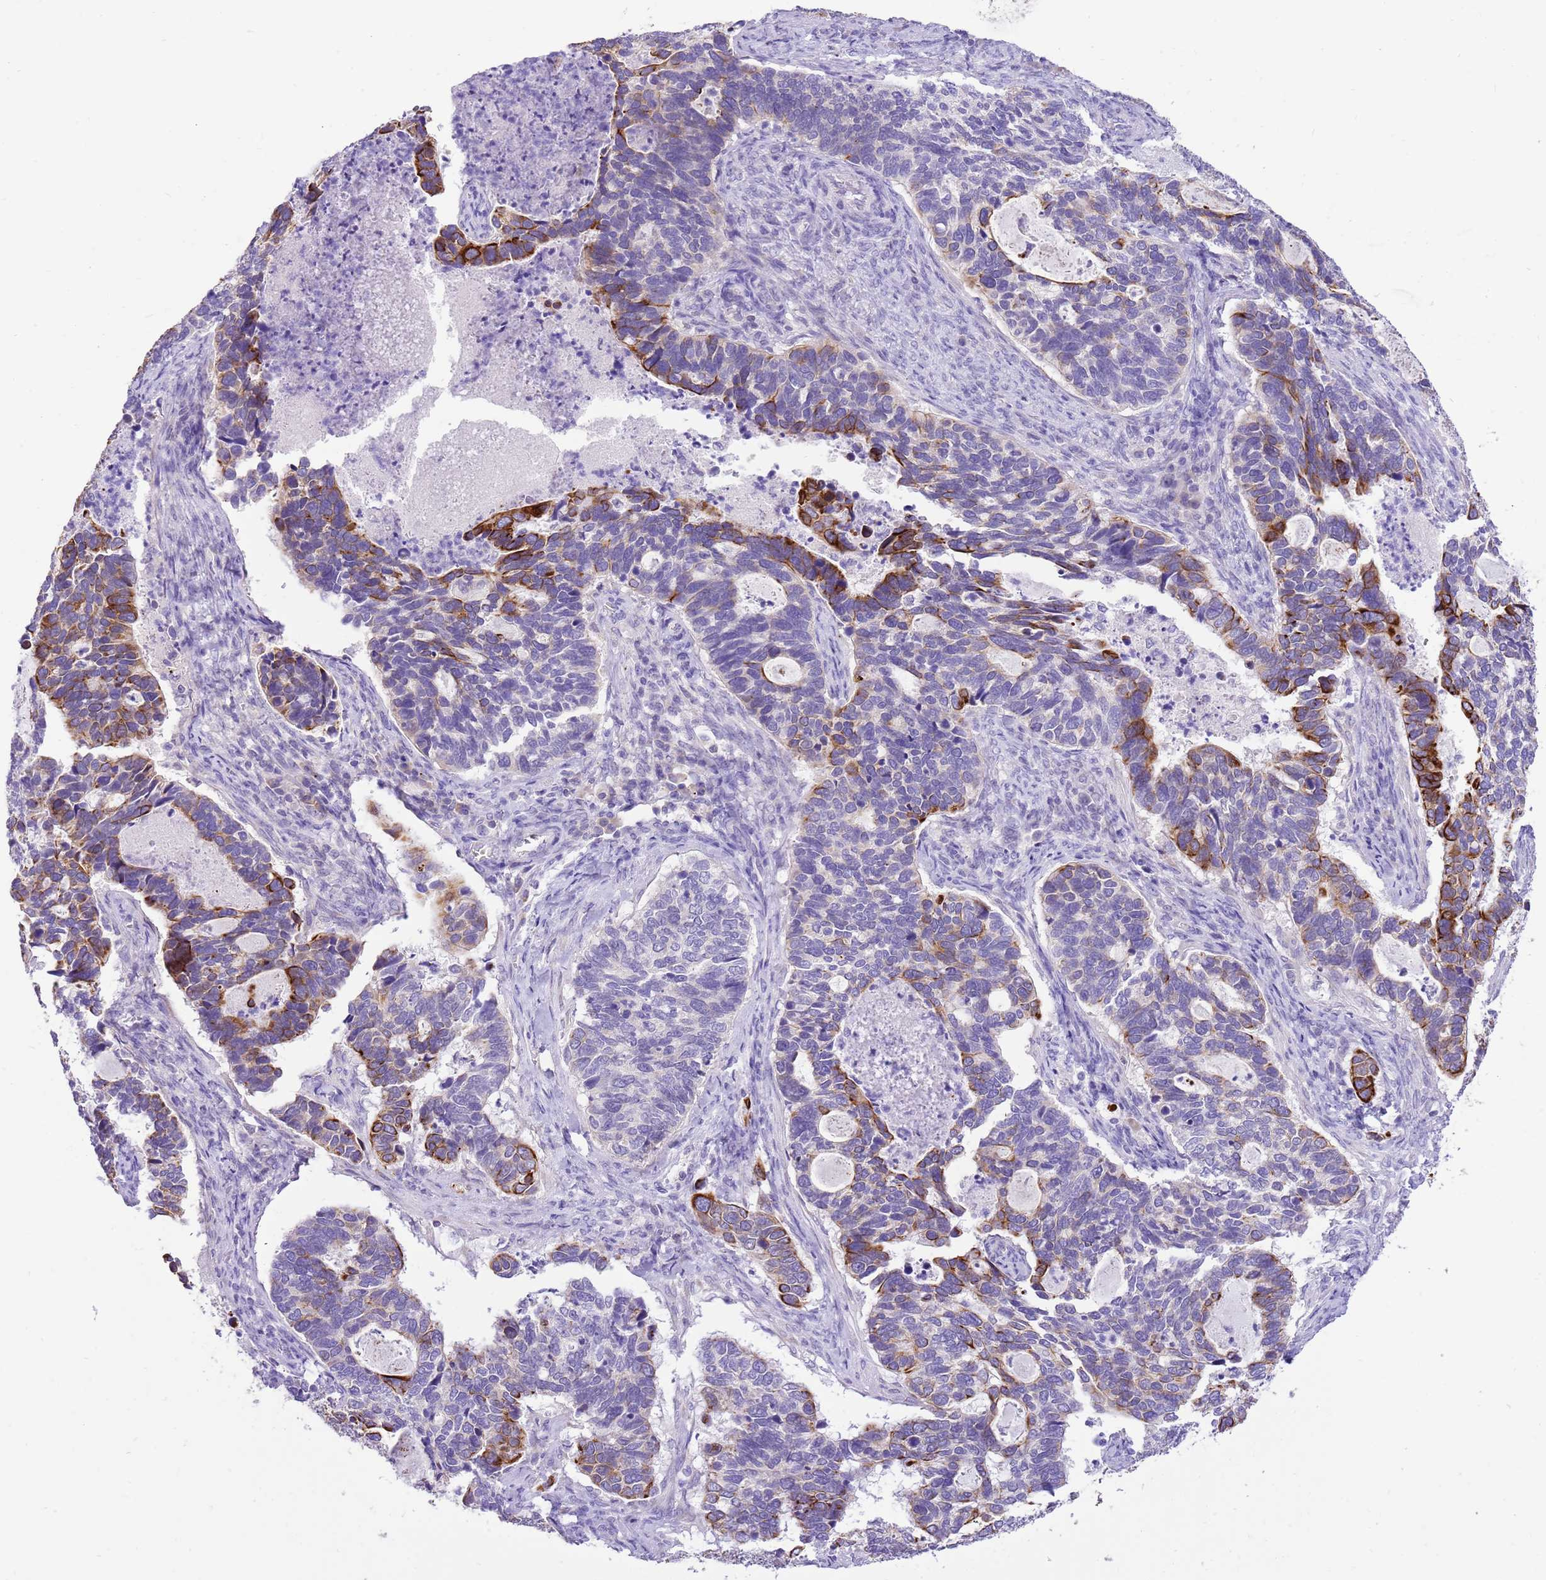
{"staining": {"intensity": "strong", "quantity": "<25%", "location": "cytoplasmic/membranous"}, "tissue": "cervical cancer", "cell_type": "Tumor cells", "image_type": "cancer", "snomed": [{"axis": "morphology", "description": "Squamous cell carcinoma, NOS"}, {"axis": "topography", "description": "Cervix"}], "caption": "Protein analysis of cervical cancer (squamous cell carcinoma) tissue demonstrates strong cytoplasmic/membranous expression in approximately <25% of tumor cells.", "gene": "R3HDM4", "patient": {"sex": "female", "age": 38}}